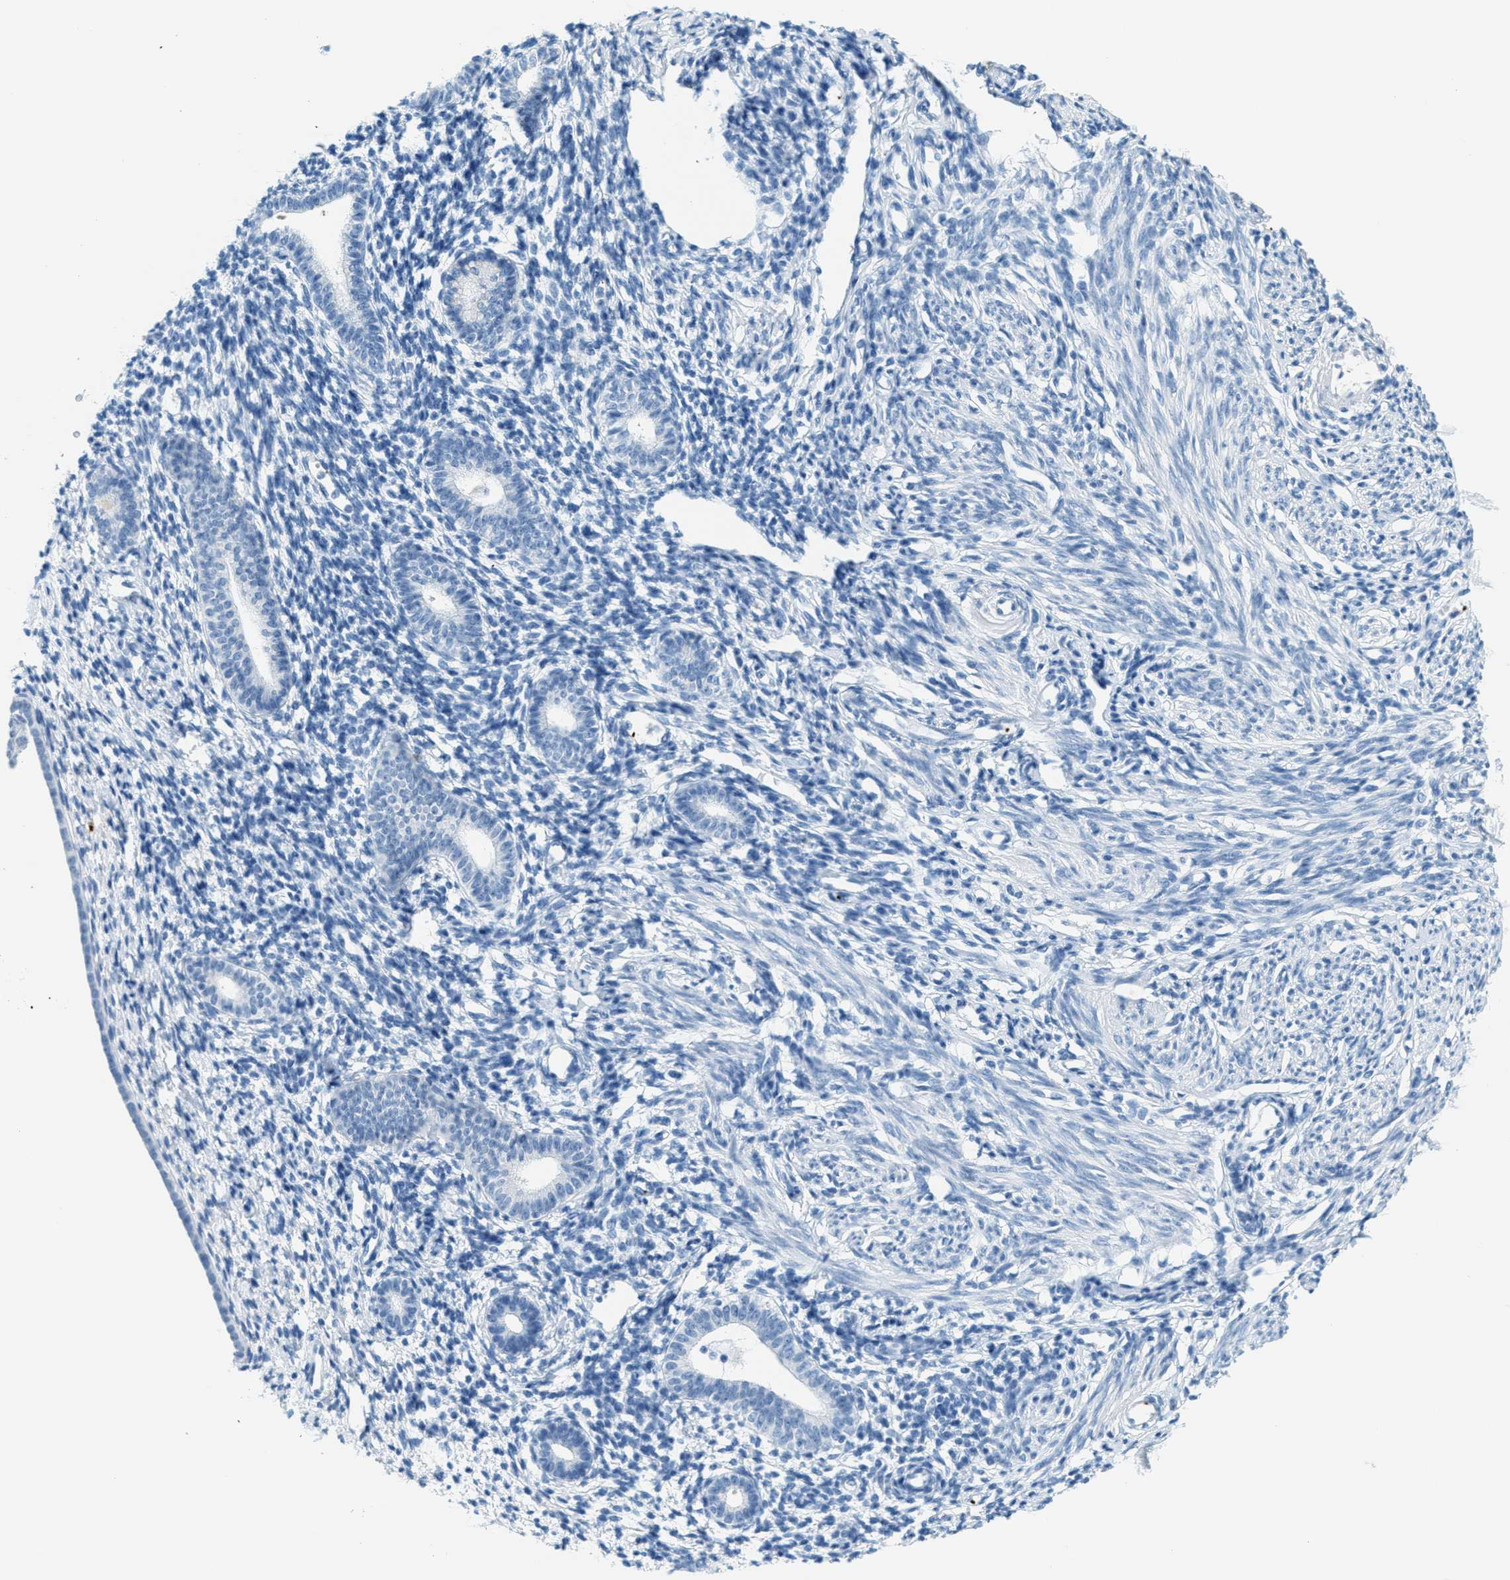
{"staining": {"intensity": "negative", "quantity": "none", "location": "none"}, "tissue": "endometrium", "cell_type": "Cells in endometrial stroma", "image_type": "normal", "snomed": [{"axis": "morphology", "description": "Normal tissue, NOS"}, {"axis": "topography", "description": "Endometrium"}], "caption": "Image shows no significant protein staining in cells in endometrial stroma of unremarkable endometrium. (Stains: DAB IHC with hematoxylin counter stain, Microscopy: brightfield microscopy at high magnification).", "gene": "PPBP", "patient": {"sex": "female", "age": 71}}